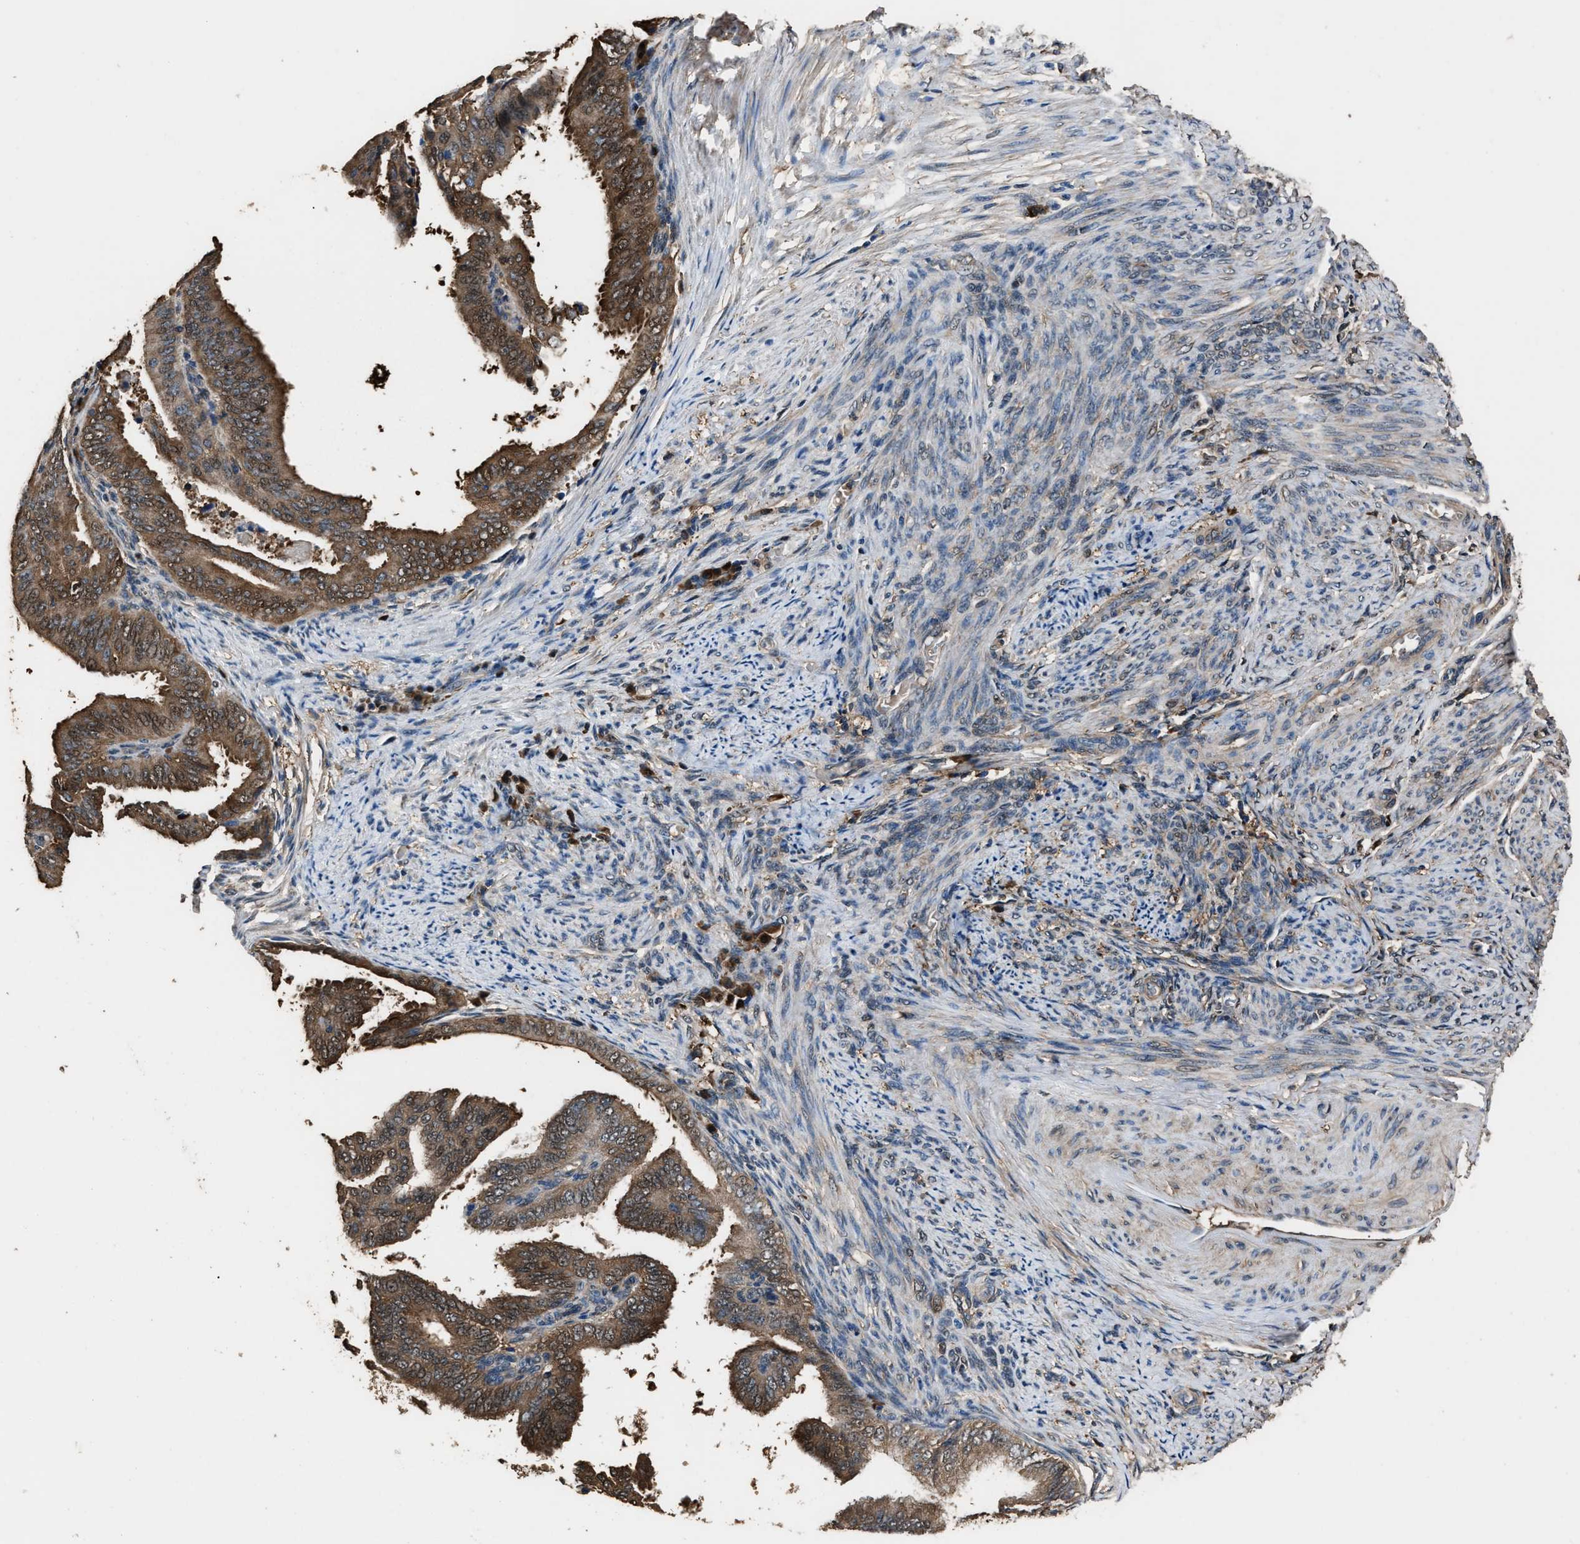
{"staining": {"intensity": "moderate", "quantity": ">75%", "location": "cytoplasmic/membranous"}, "tissue": "endometrial cancer", "cell_type": "Tumor cells", "image_type": "cancer", "snomed": [{"axis": "morphology", "description": "Adenocarcinoma, NOS"}, {"axis": "topography", "description": "Endometrium"}], "caption": "This is a histology image of immunohistochemistry (IHC) staining of endometrial cancer (adenocarcinoma), which shows moderate expression in the cytoplasmic/membranous of tumor cells.", "gene": "GSTP1", "patient": {"sex": "female", "age": 58}}